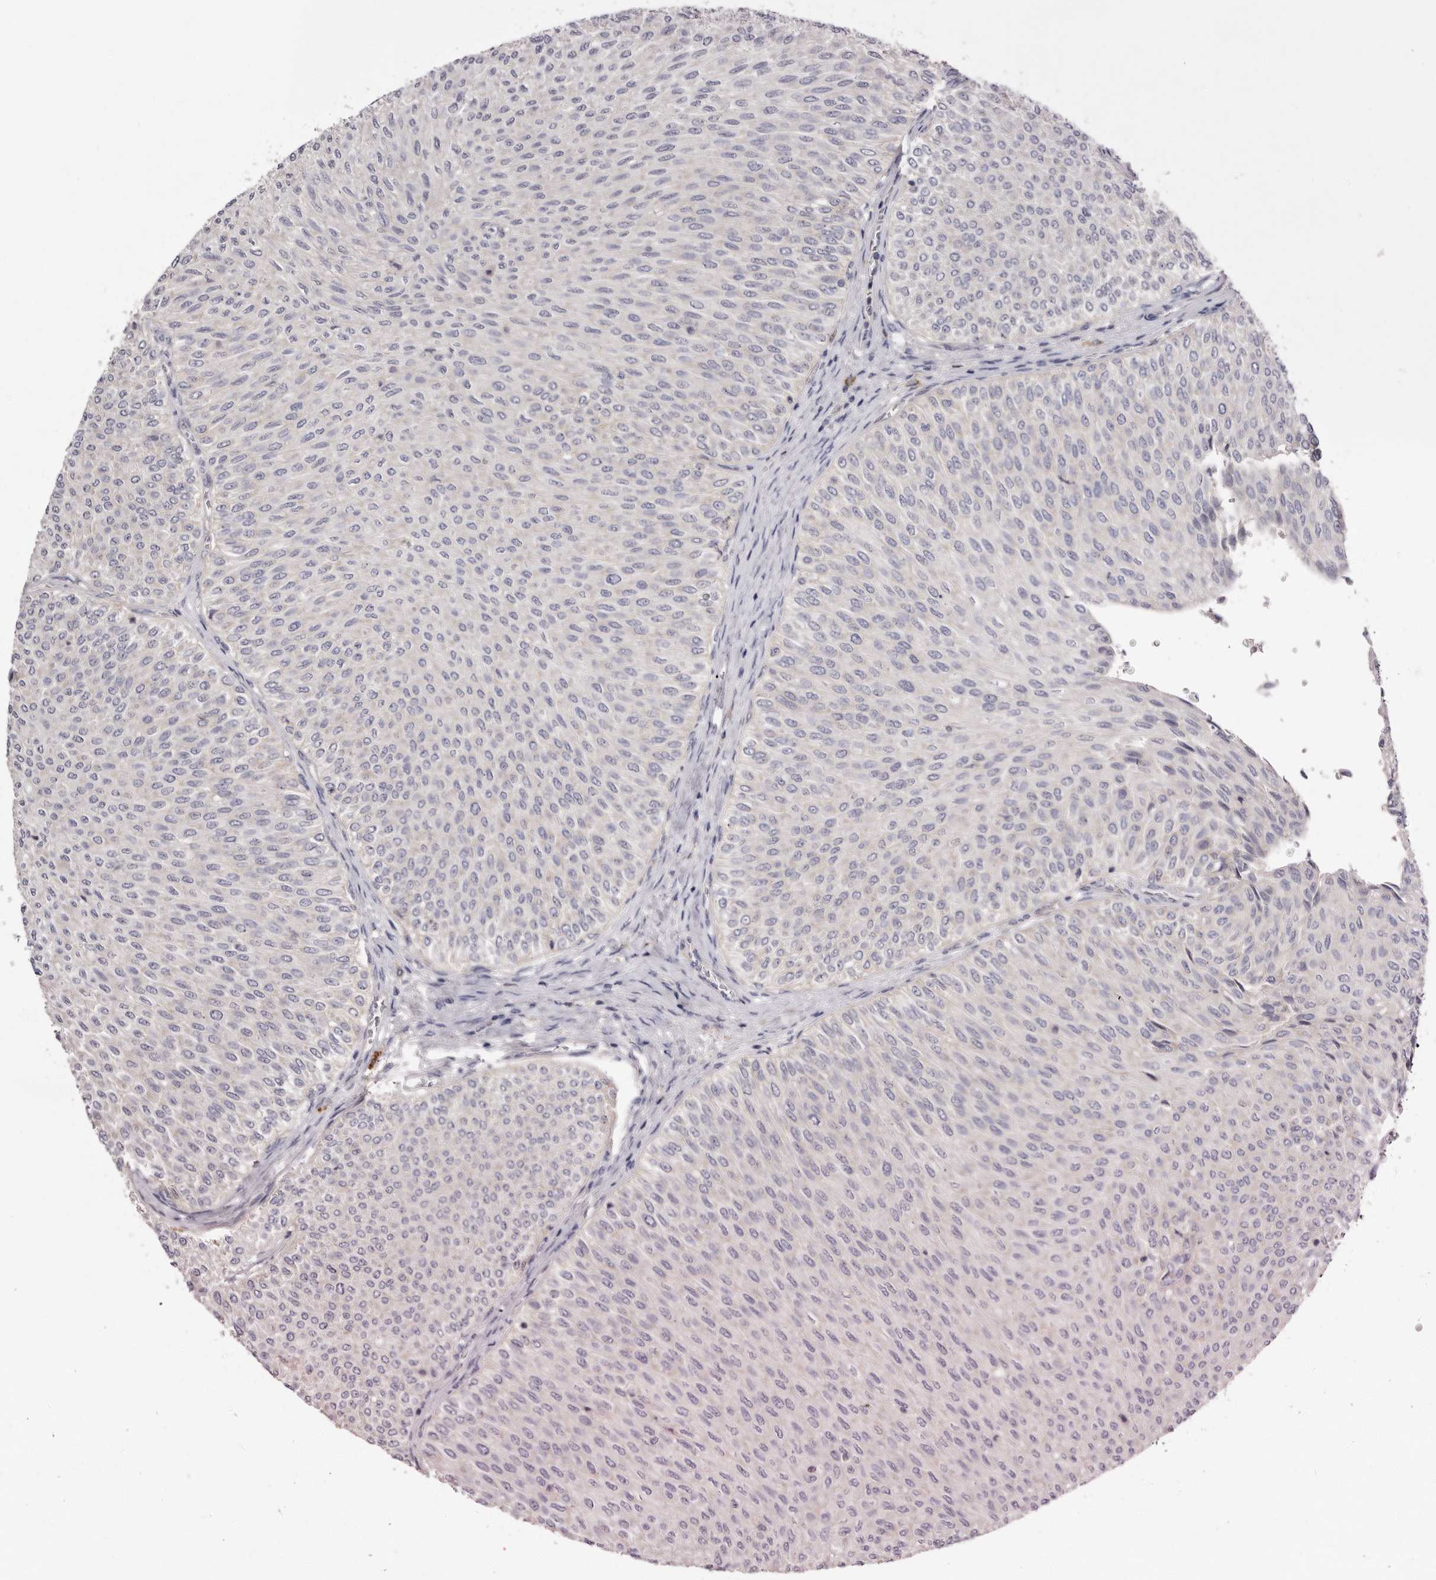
{"staining": {"intensity": "negative", "quantity": "none", "location": "none"}, "tissue": "urothelial cancer", "cell_type": "Tumor cells", "image_type": "cancer", "snomed": [{"axis": "morphology", "description": "Urothelial carcinoma, Low grade"}, {"axis": "topography", "description": "Urinary bladder"}], "caption": "Immunohistochemical staining of urothelial carcinoma (low-grade) demonstrates no significant positivity in tumor cells.", "gene": "S1PR5", "patient": {"sex": "male", "age": 78}}